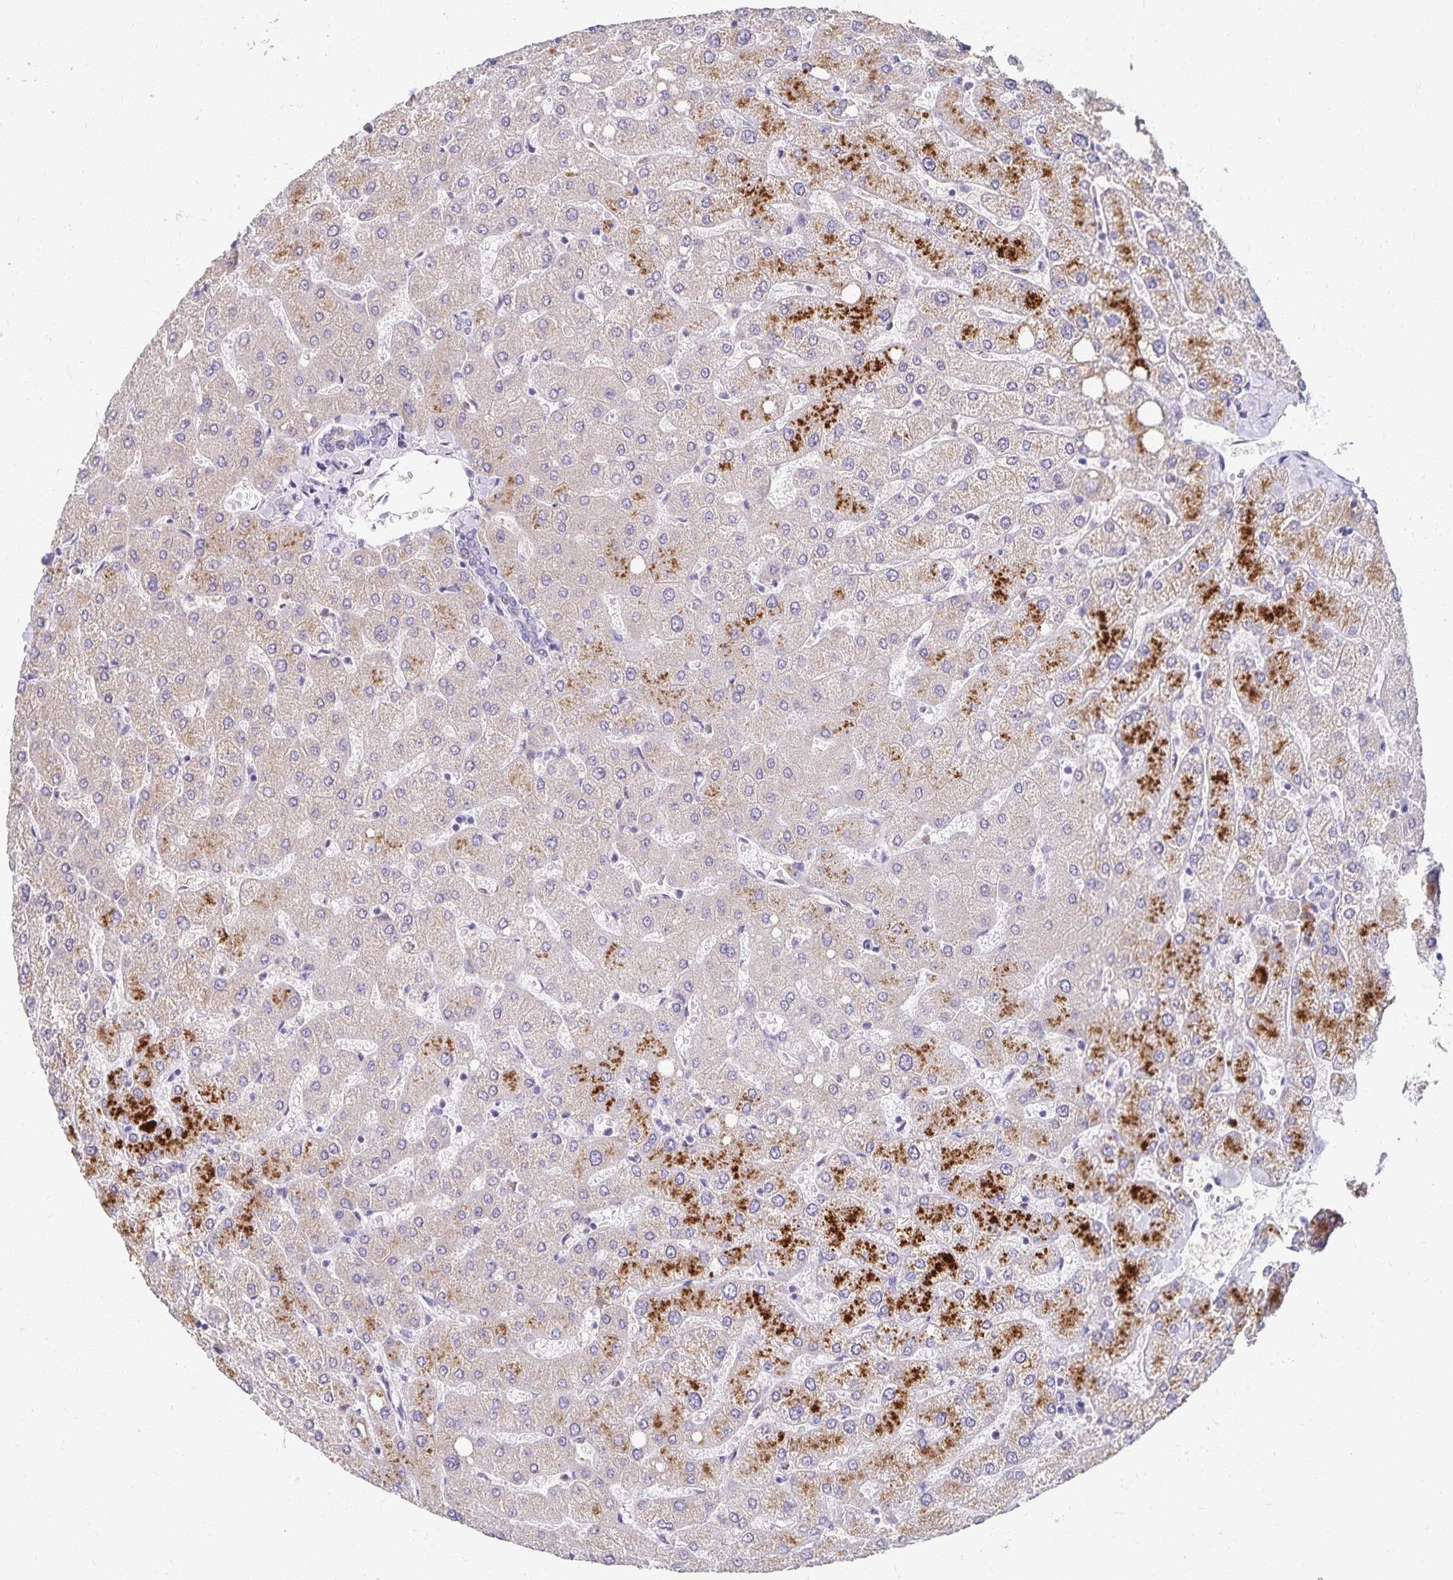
{"staining": {"intensity": "negative", "quantity": "none", "location": "none"}, "tissue": "liver", "cell_type": "Cholangiocytes", "image_type": "normal", "snomed": [{"axis": "morphology", "description": "Normal tissue, NOS"}, {"axis": "topography", "description": "Liver"}], "caption": "Histopathology image shows no significant protein positivity in cholangiocytes of benign liver.", "gene": "PAX5", "patient": {"sex": "female", "age": 54}}